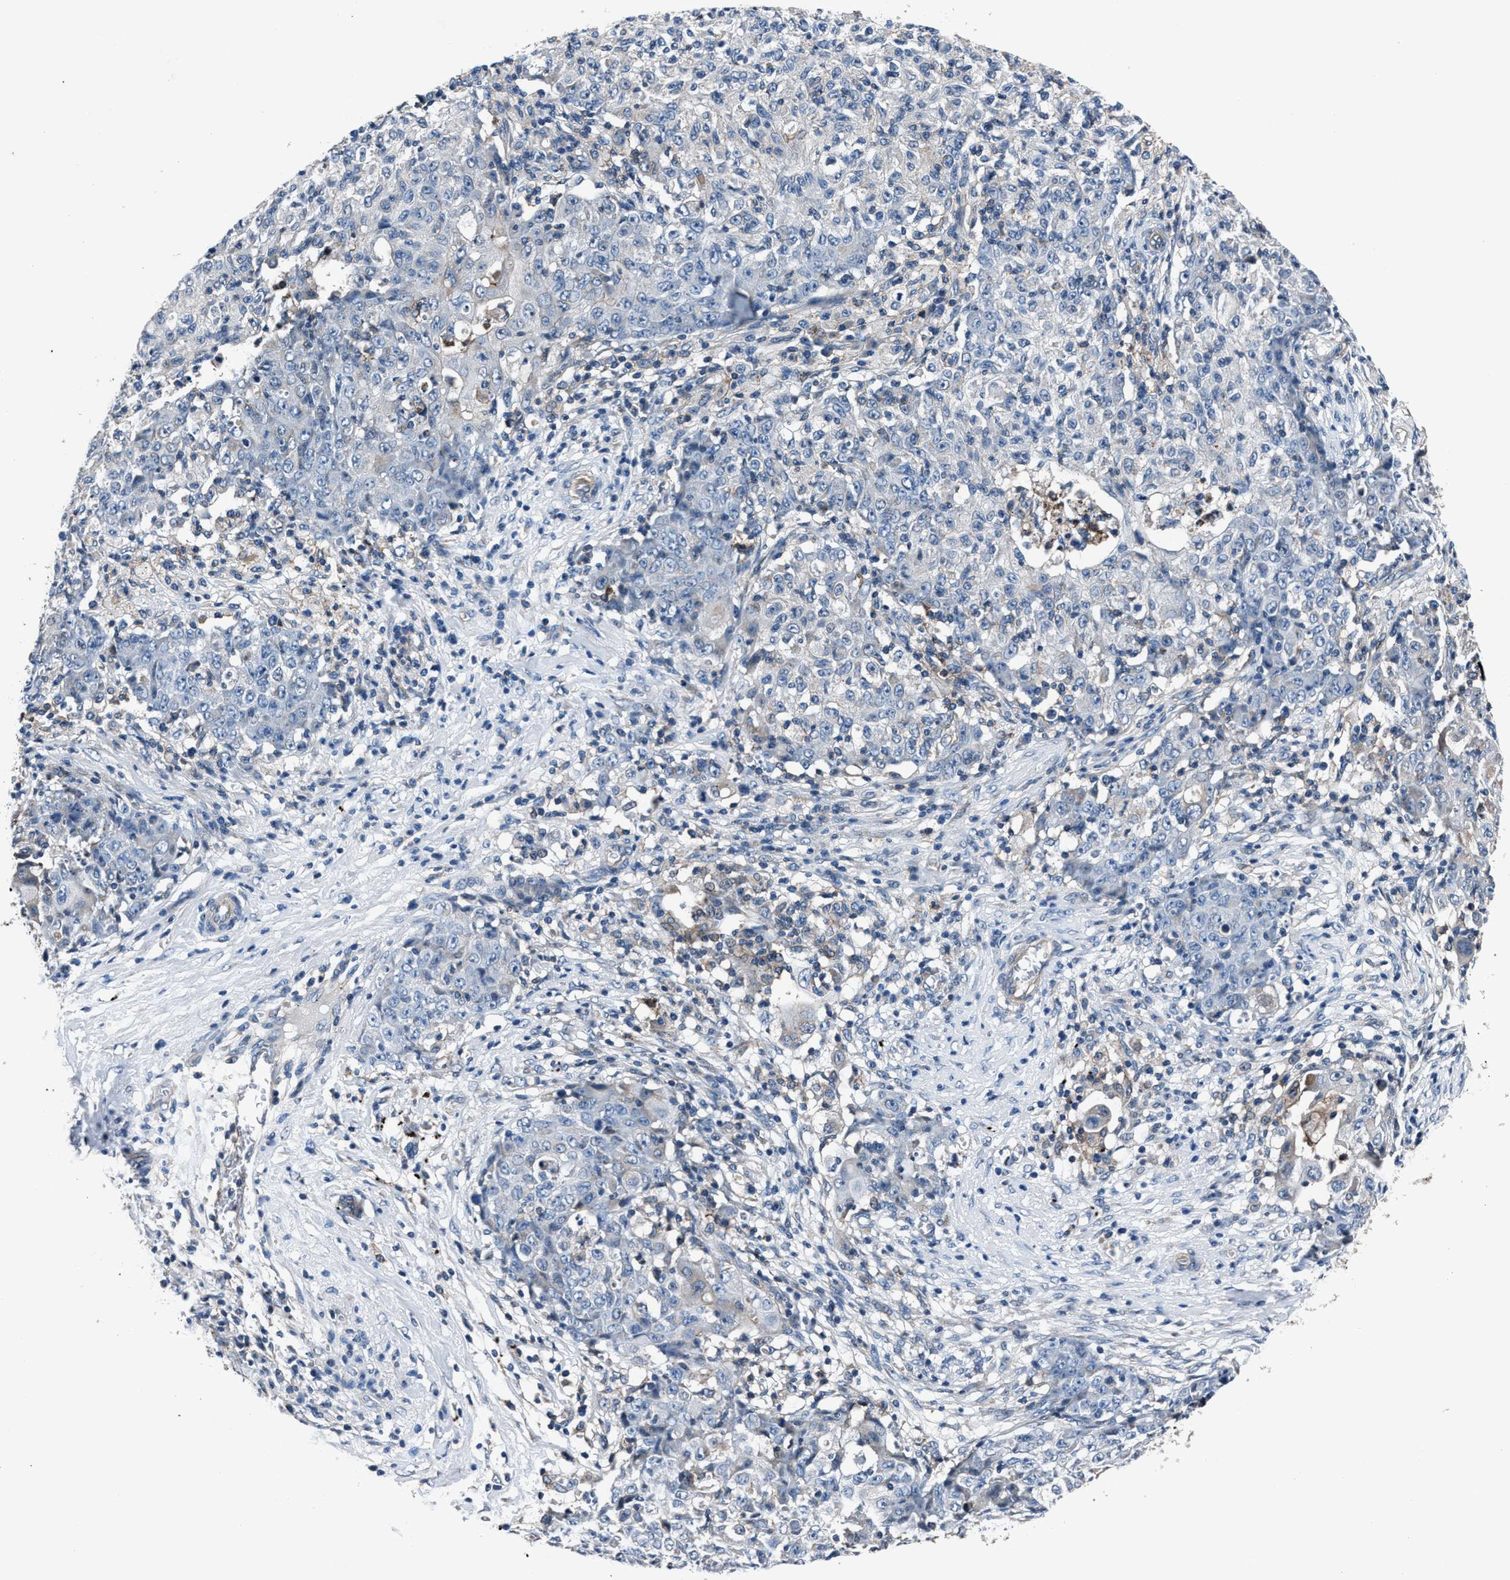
{"staining": {"intensity": "negative", "quantity": "none", "location": "none"}, "tissue": "ovarian cancer", "cell_type": "Tumor cells", "image_type": "cancer", "snomed": [{"axis": "morphology", "description": "Carcinoma, endometroid"}, {"axis": "topography", "description": "Ovary"}], "caption": "A high-resolution micrograph shows immunohistochemistry staining of ovarian cancer, which shows no significant staining in tumor cells.", "gene": "MFSD11", "patient": {"sex": "female", "age": 42}}